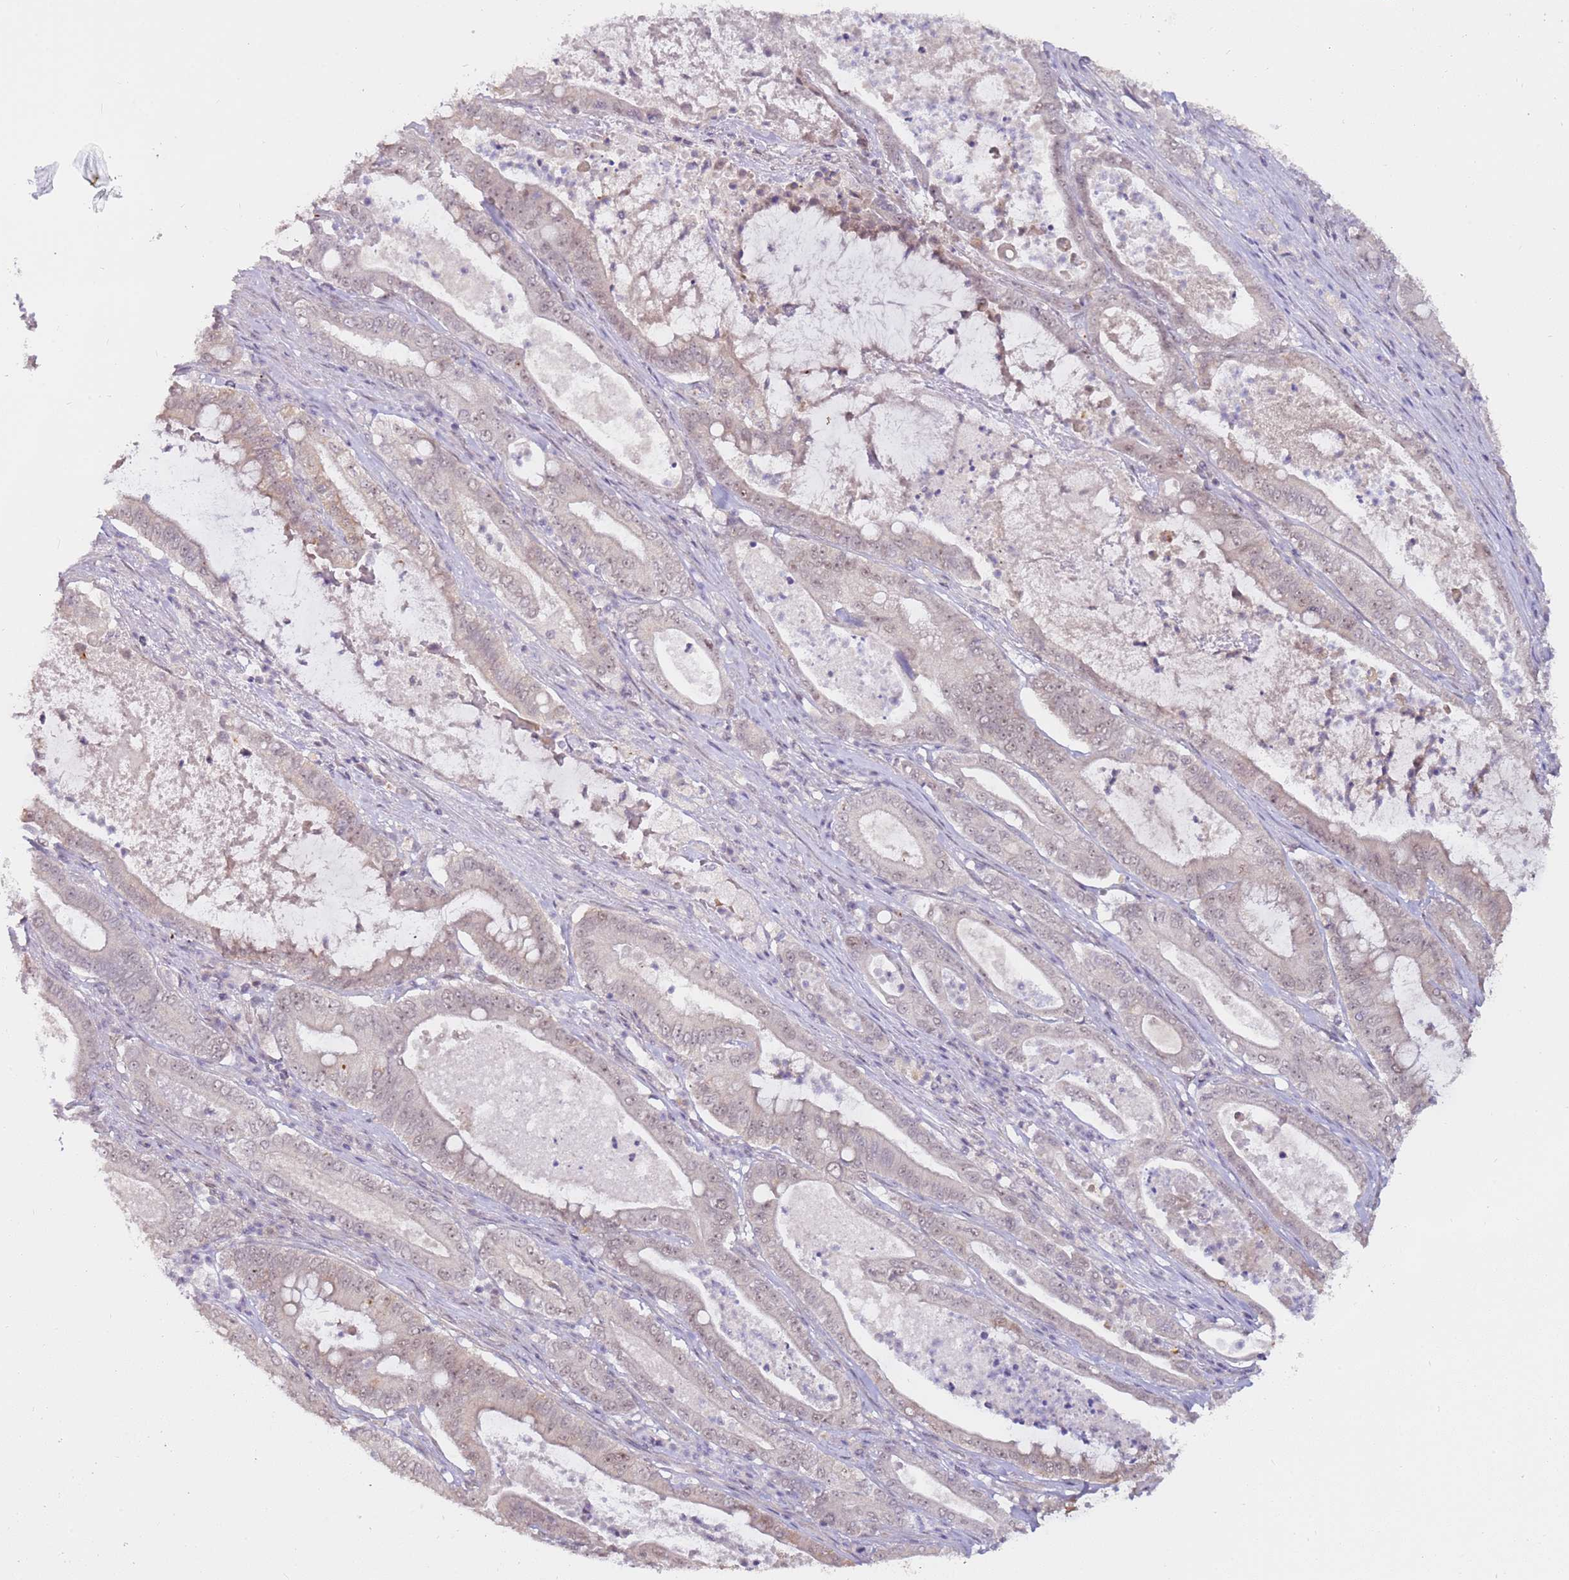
{"staining": {"intensity": "weak", "quantity": "25%-75%", "location": "nuclear"}, "tissue": "pancreatic cancer", "cell_type": "Tumor cells", "image_type": "cancer", "snomed": [{"axis": "morphology", "description": "Adenocarcinoma, NOS"}, {"axis": "topography", "description": "Pancreas"}], "caption": "Immunohistochemical staining of pancreatic cancer exhibits low levels of weak nuclear expression in about 25%-75% of tumor cells.", "gene": "LGALSL", "patient": {"sex": "male", "age": 71}}